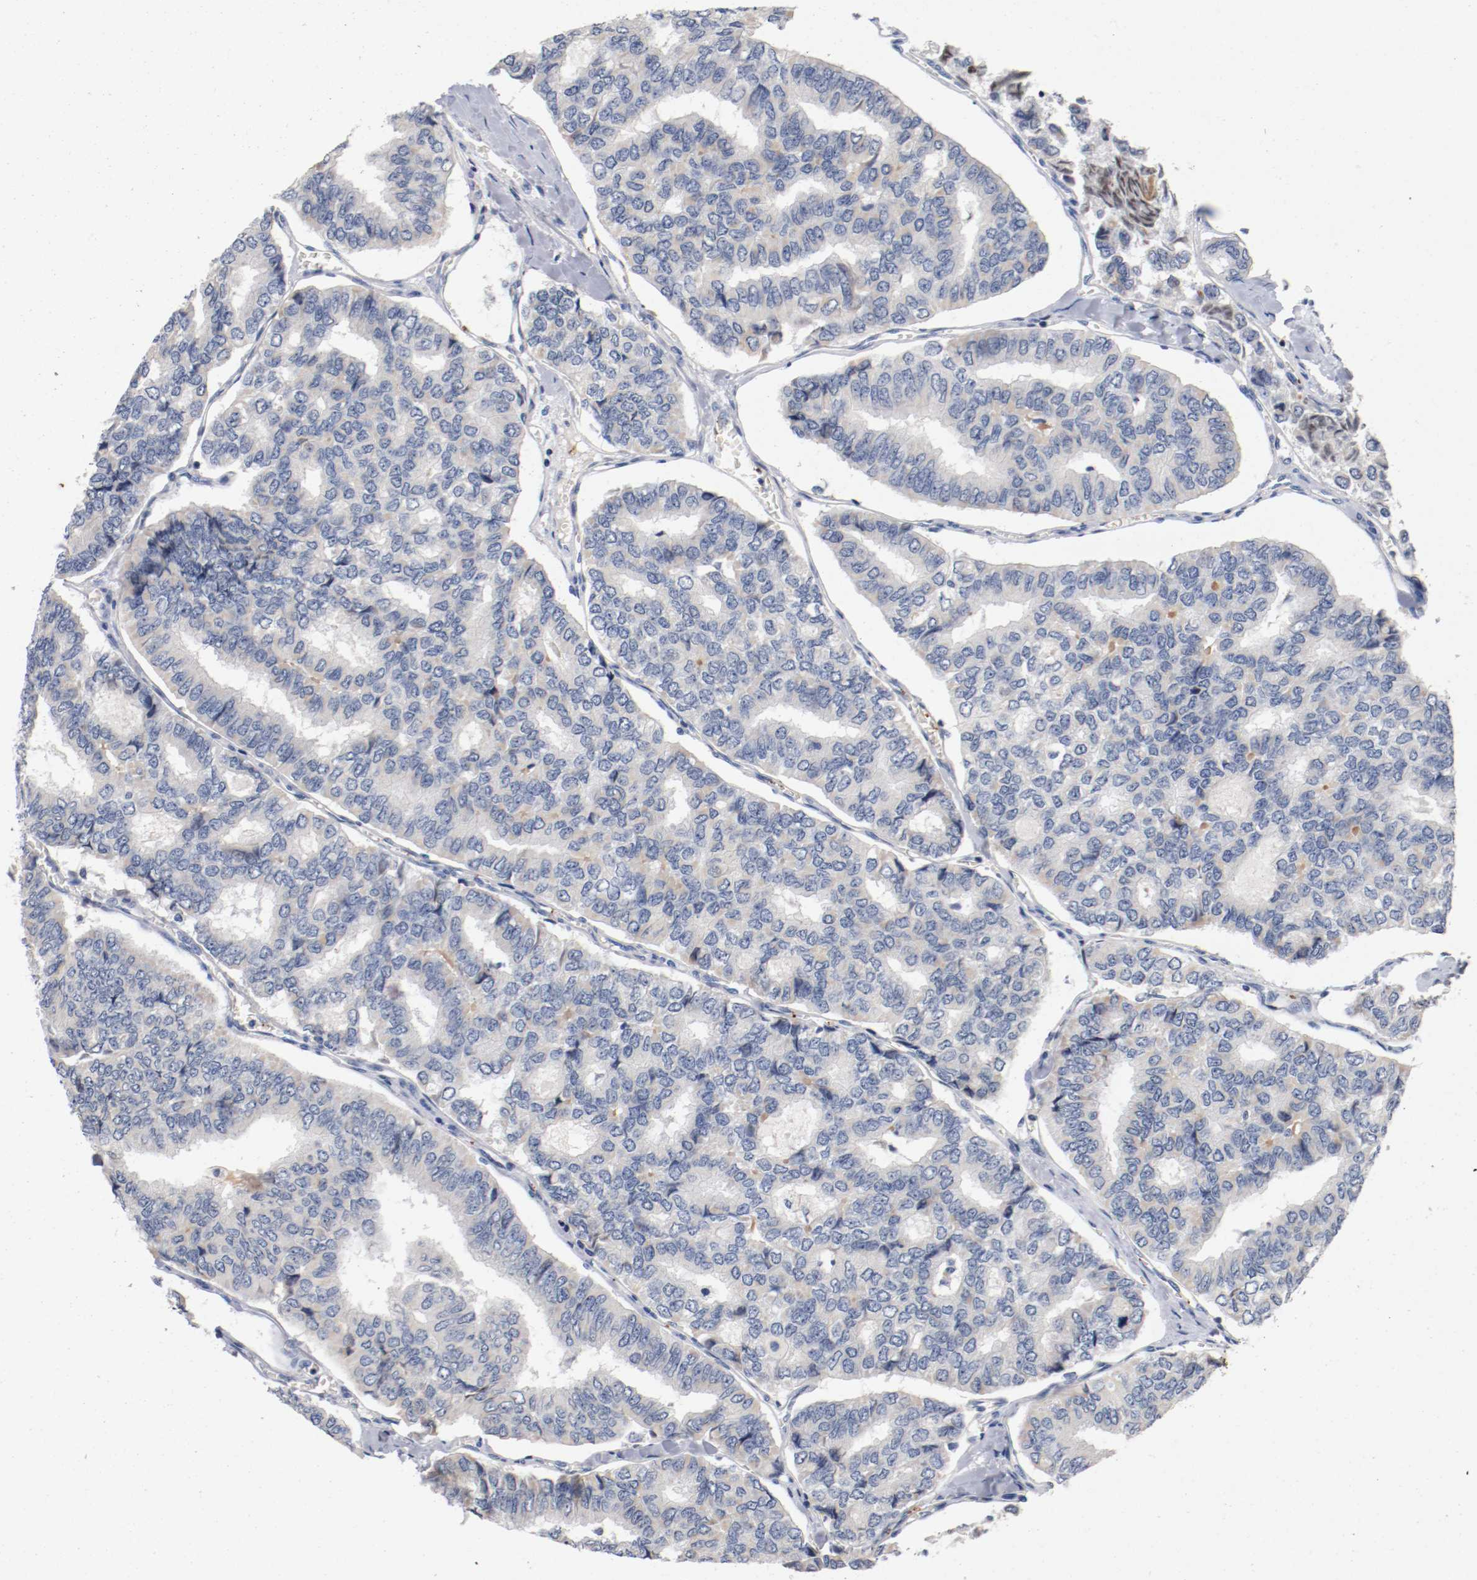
{"staining": {"intensity": "weak", "quantity": "<25%", "location": "cytoplasmic/membranous"}, "tissue": "thyroid cancer", "cell_type": "Tumor cells", "image_type": "cancer", "snomed": [{"axis": "morphology", "description": "Papillary adenocarcinoma, NOS"}, {"axis": "topography", "description": "Thyroid gland"}], "caption": "This is an immunohistochemistry histopathology image of human thyroid papillary adenocarcinoma. There is no expression in tumor cells.", "gene": "PIM1", "patient": {"sex": "female", "age": 35}}